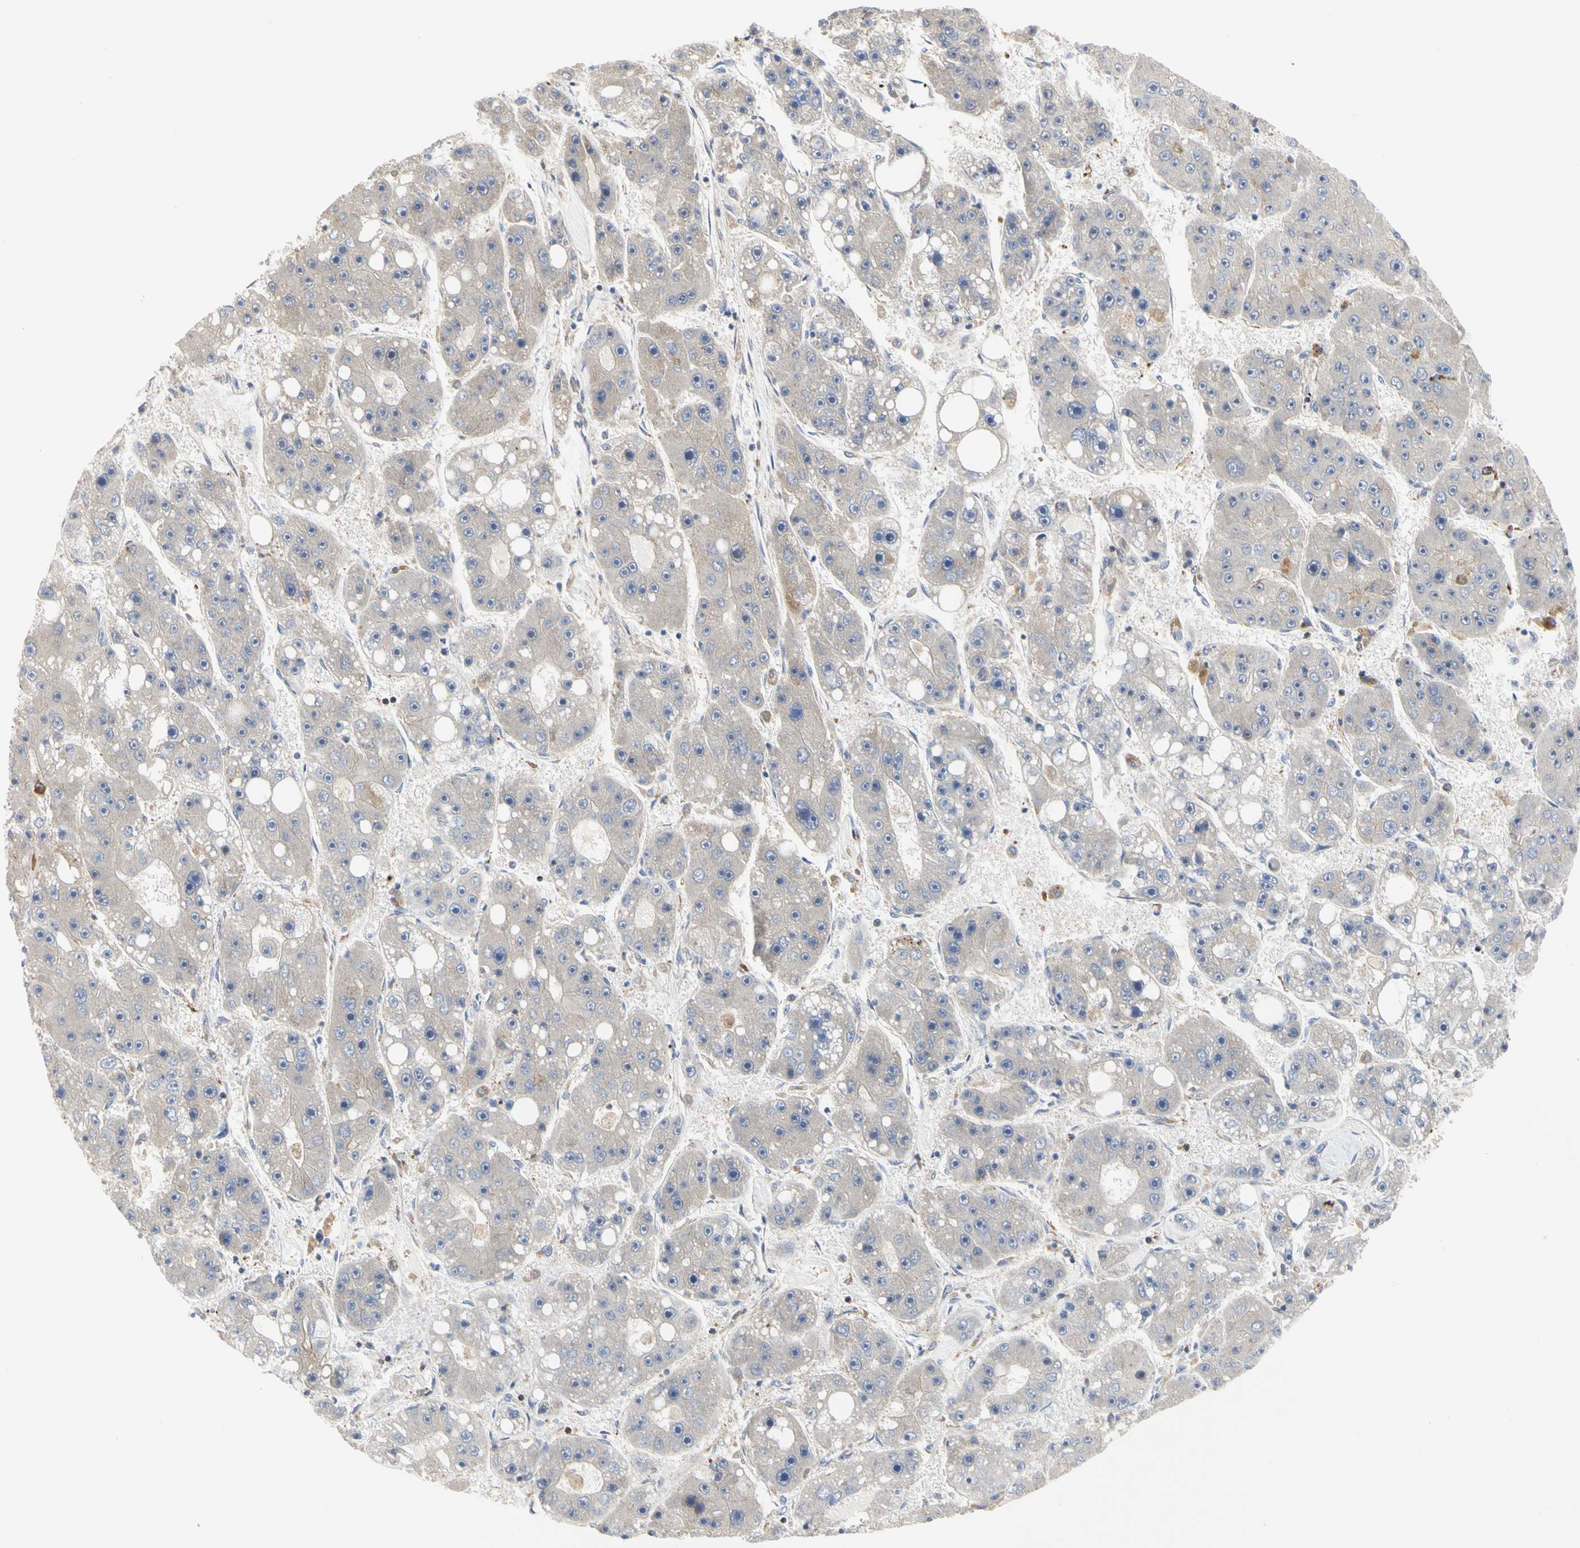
{"staining": {"intensity": "weak", "quantity": "<25%", "location": "cytoplasmic/membranous"}, "tissue": "liver cancer", "cell_type": "Tumor cells", "image_type": "cancer", "snomed": [{"axis": "morphology", "description": "Carcinoma, Hepatocellular, NOS"}, {"axis": "topography", "description": "Liver"}], "caption": "Immunohistochemistry (IHC) micrograph of neoplastic tissue: liver cancer stained with DAB shows no significant protein positivity in tumor cells.", "gene": "NAPG", "patient": {"sex": "female", "age": 61}}